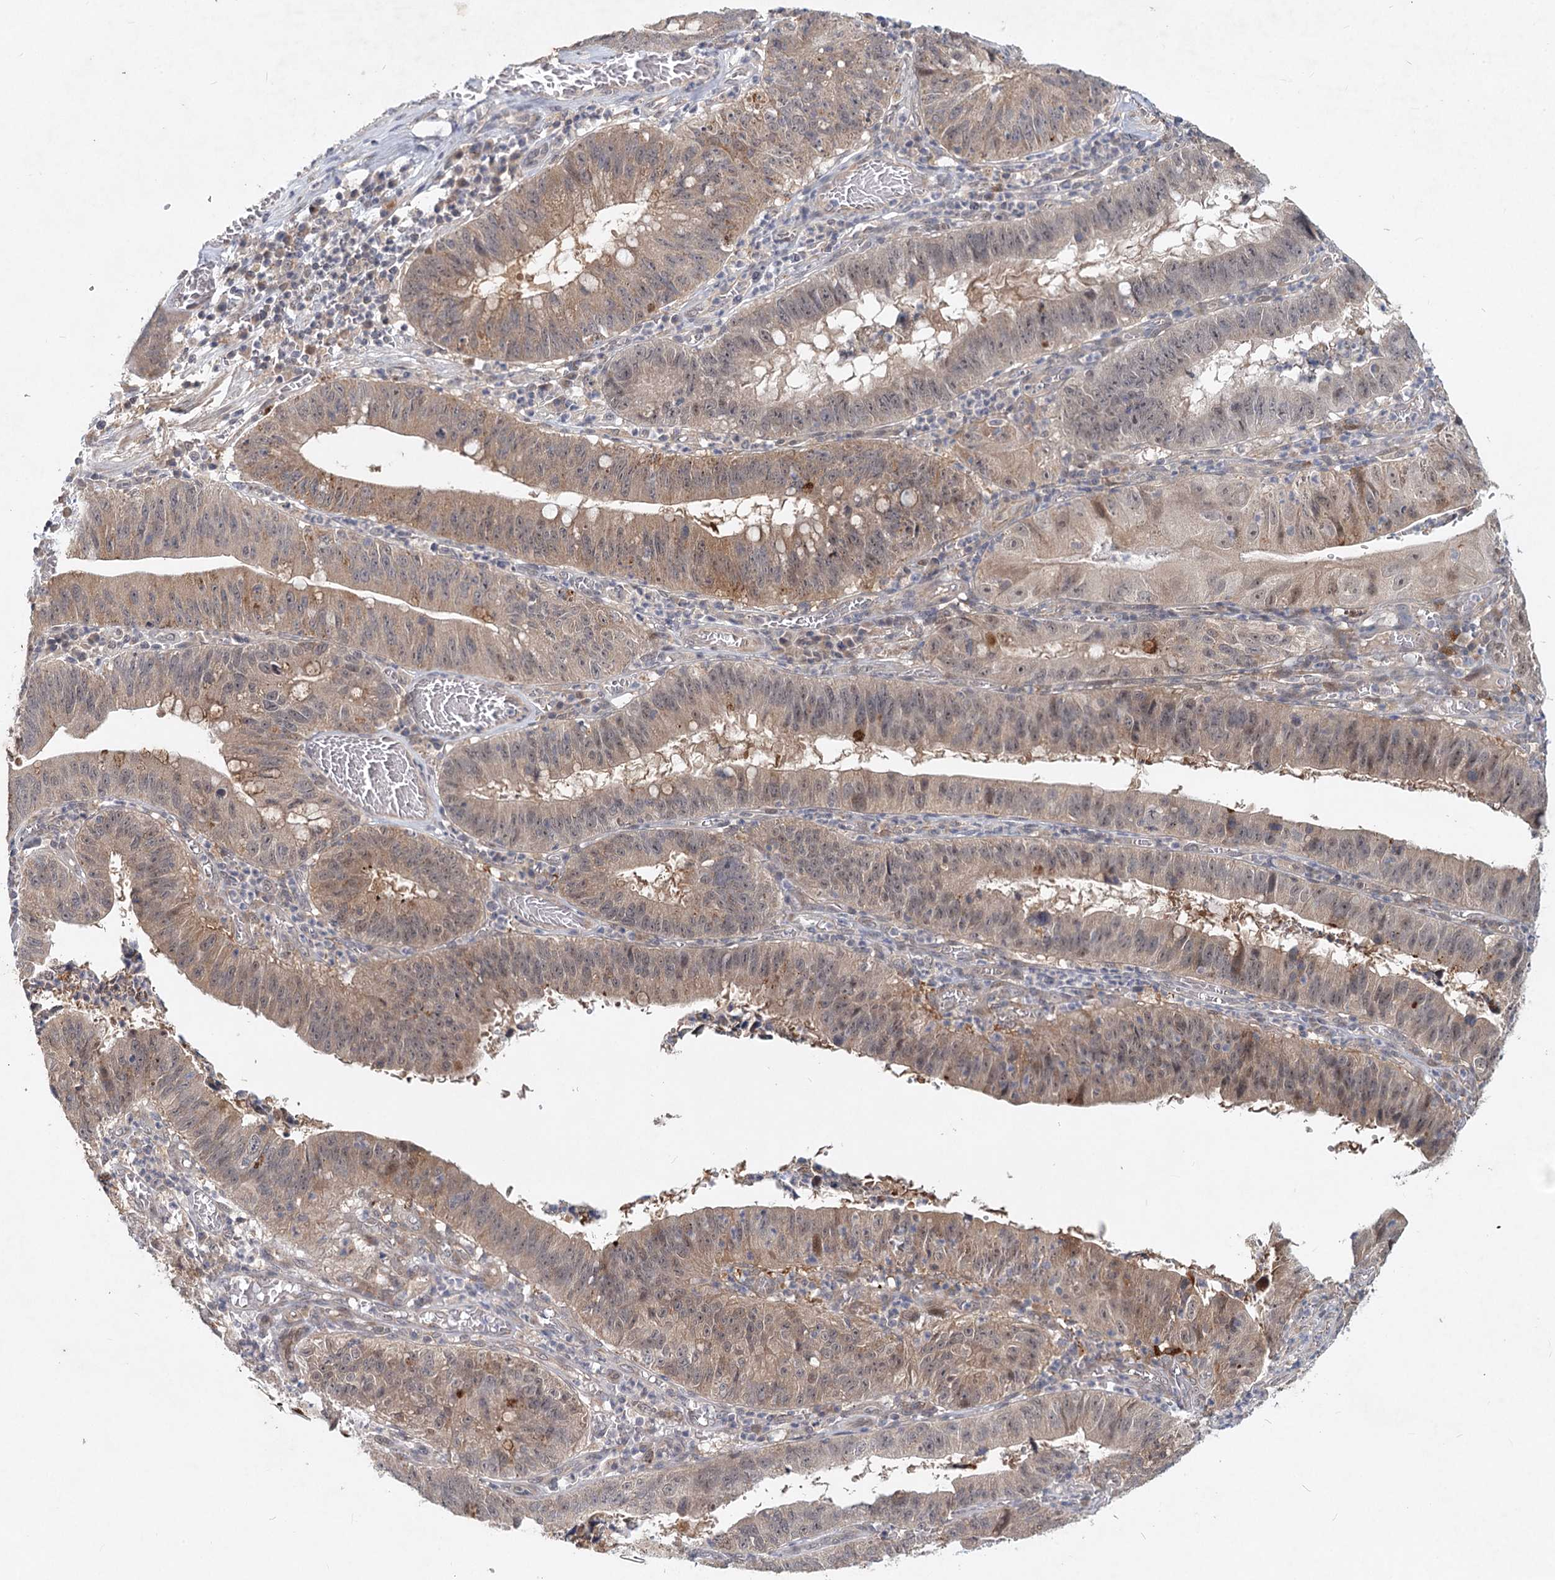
{"staining": {"intensity": "moderate", "quantity": ">75%", "location": "cytoplasmic/membranous,nuclear"}, "tissue": "stomach cancer", "cell_type": "Tumor cells", "image_type": "cancer", "snomed": [{"axis": "morphology", "description": "Adenocarcinoma, NOS"}, {"axis": "topography", "description": "Stomach"}], "caption": "Stomach cancer (adenocarcinoma) was stained to show a protein in brown. There is medium levels of moderate cytoplasmic/membranous and nuclear expression in about >75% of tumor cells. Immunohistochemistry (ihc) stains the protein in brown and the nuclei are stained blue.", "gene": "AP3B1", "patient": {"sex": "male", "age": 59}}